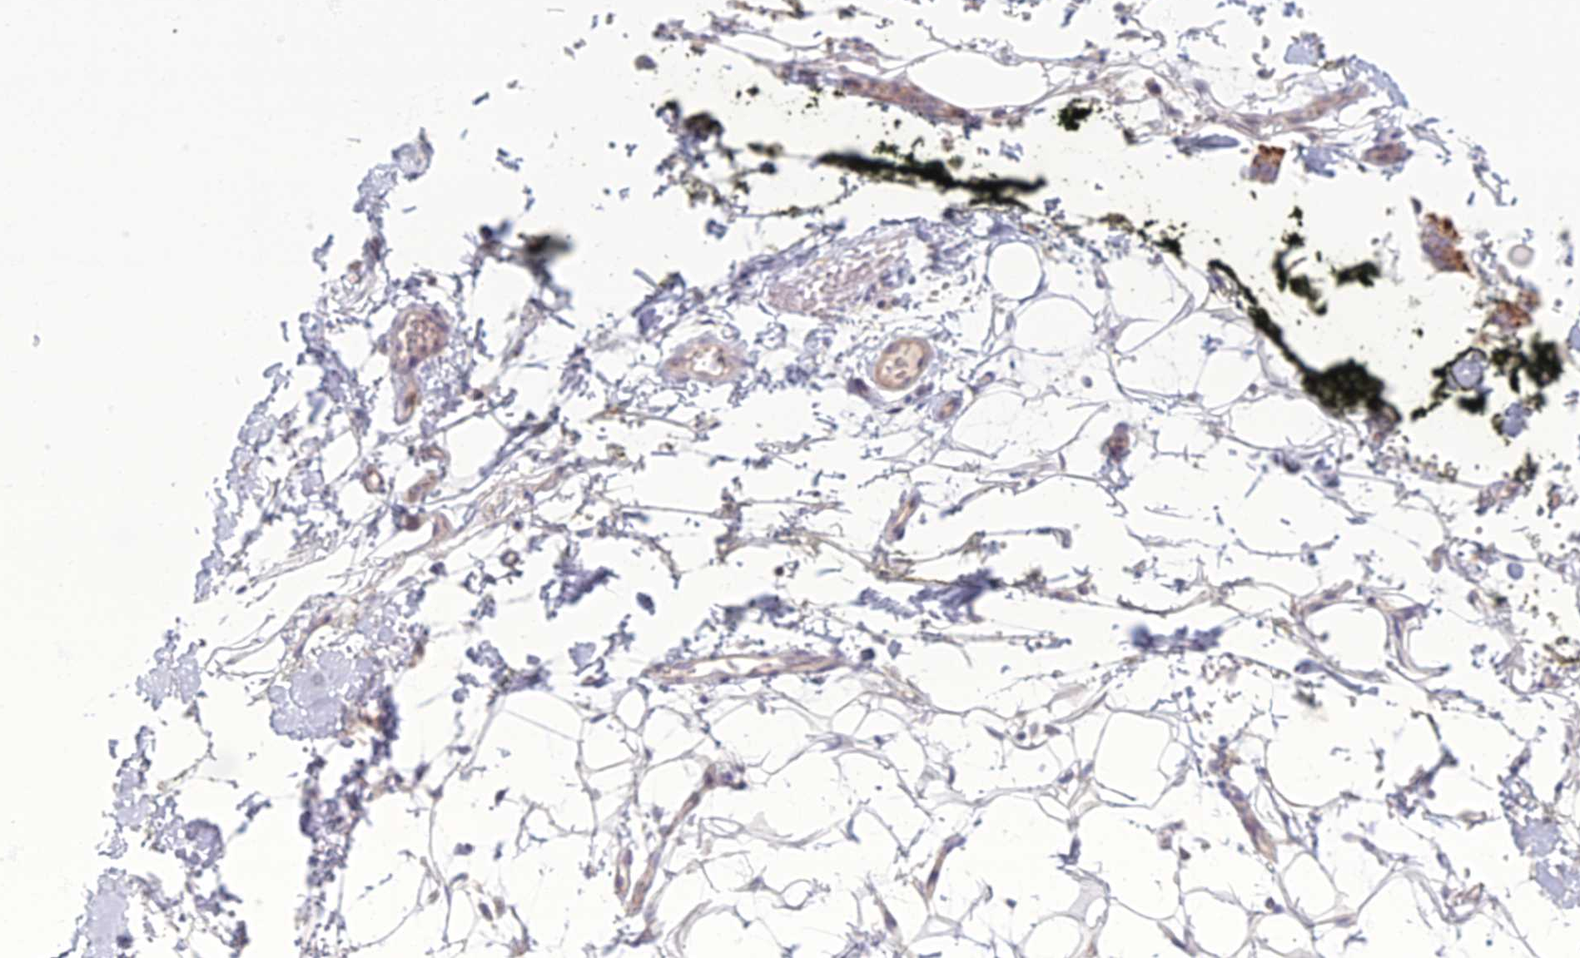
{"staining": {"intensity": "negative", "quantity": "none", "location": "none"}, "tissue": "adipose tissue", "cell_type": "Adipocytes", "image_type": "normal", "snomed": [{"axis": "morphology", "description": "Normal tissue, NOS"}, {"axis": "morphology", "description": "Adenocarcinoma, NOS"}, {"axis": "topography", "description": "Pancreas"}, {"axis": "topography", "description": "Peripheral nerve tissue"}], "caption": "Photomicrograph shows no protein positivity in adipocytes of benign adipose tissue.", "gene": "CHMP4B", "patient": {"sex": "male", "age": 59}}